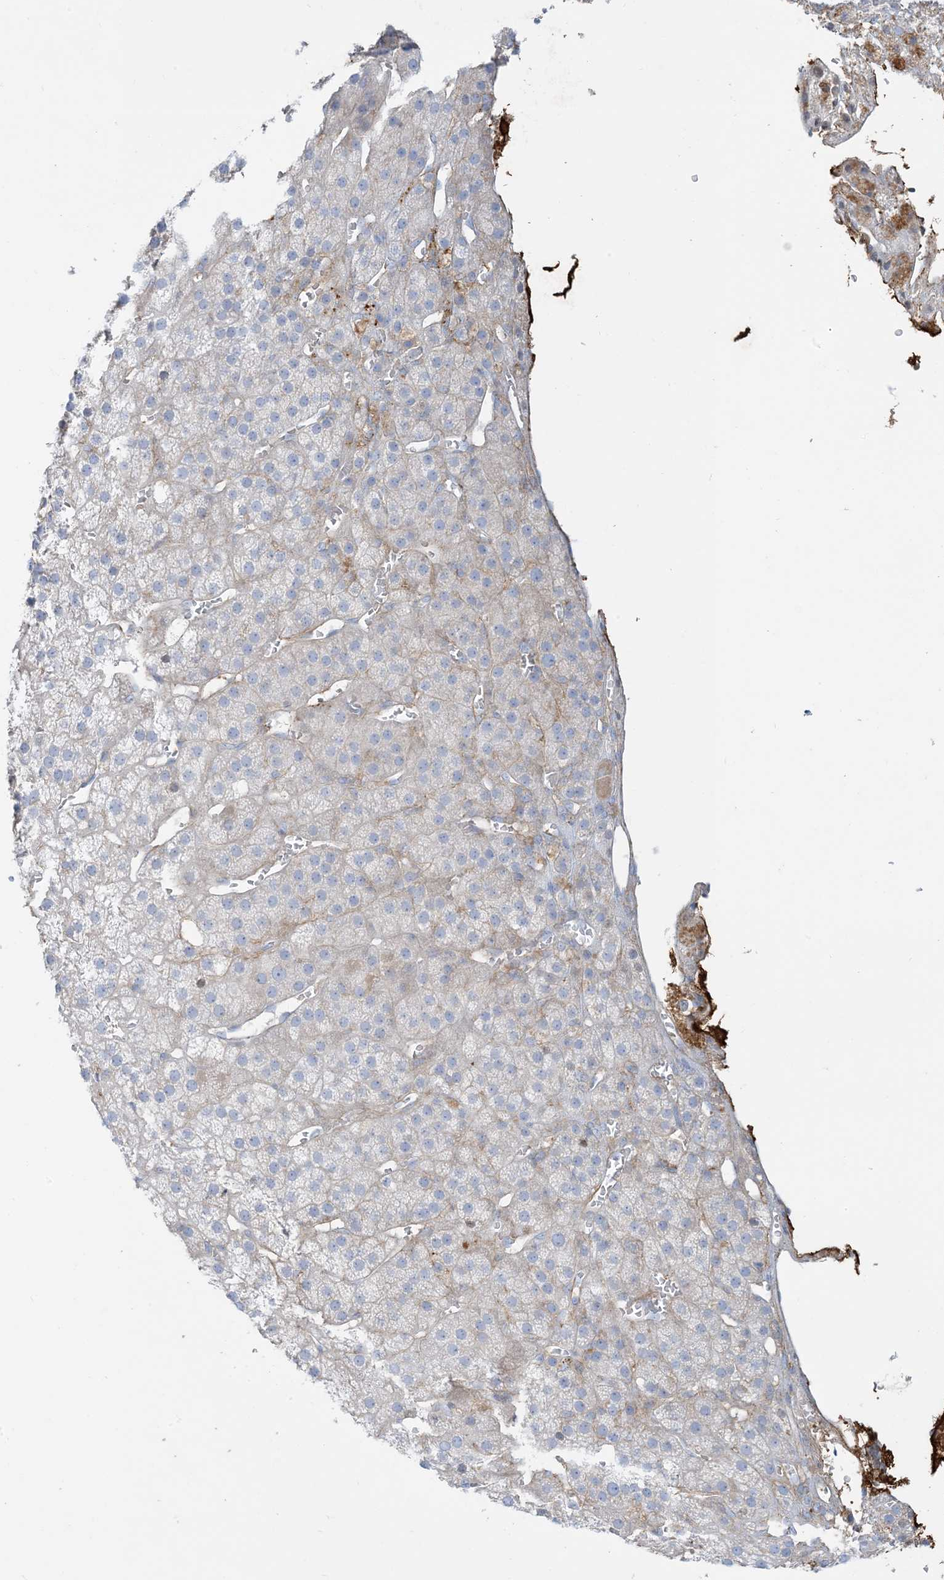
{"staining": {"intensity": "moderate", "quantity": "<25%", "location": "cytoplasmic/membranous"}, "tissue": "adrenal gland", "cell_type": "Glandular cells", "image_type": "normal", "snomed": [{"axis": "morphology", "description": "Normal tissue, NOS"}, {"axis": "topography", "description": "Adrenal gland"}], "caption": "A low amount of moderate cytoplasmic/membranous positivity is seen in approximately <25% of glandular cells in unremarkable adrenal gland.", "gene": "GTF3C2", "patient": {"sex": "female", "age": 57}}